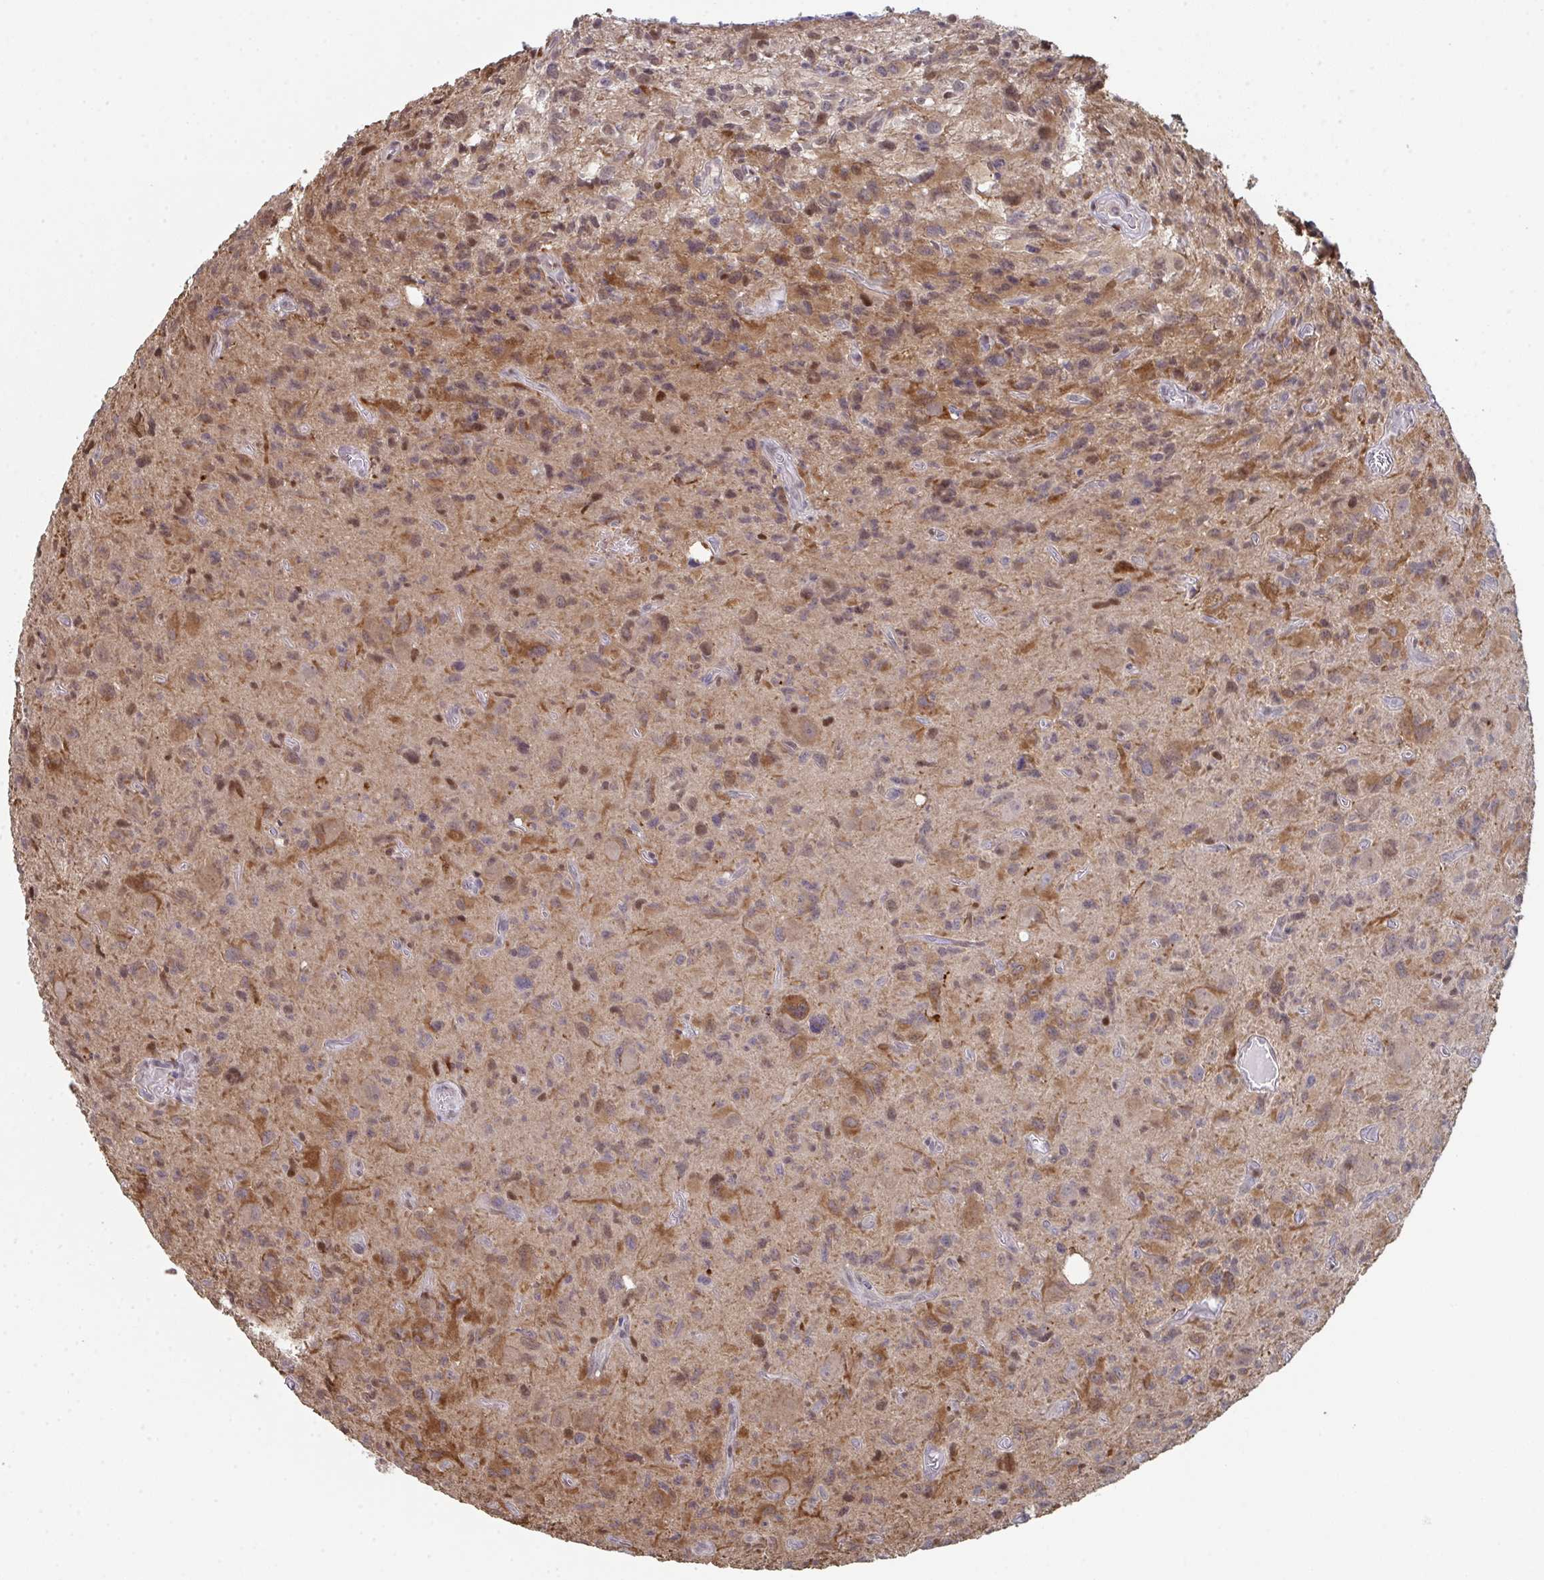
{"staining": {"intensity": "moderate", "quantity": "<25%", "location": "cytoplasmic/membranous"}, "tissue": "glioma", "cell_type": "Tumor cells", "image_type": "cancer", "snomed": [{"axis": "morphology", "description": "Glioma, malignant, High grade"}, {"axis": "topography", "description": "Brain"}], "caption": "Immunohistochemistry of human malignant glioma (high-grade) reveals low levels of moderate cytoplasmic/membranous positivity in approximately <25% of tumor cells. (IHC, brightfield microscopy, high magnification).", "gene": "ACD", "patient": {"sex": "male", "age": 76}}